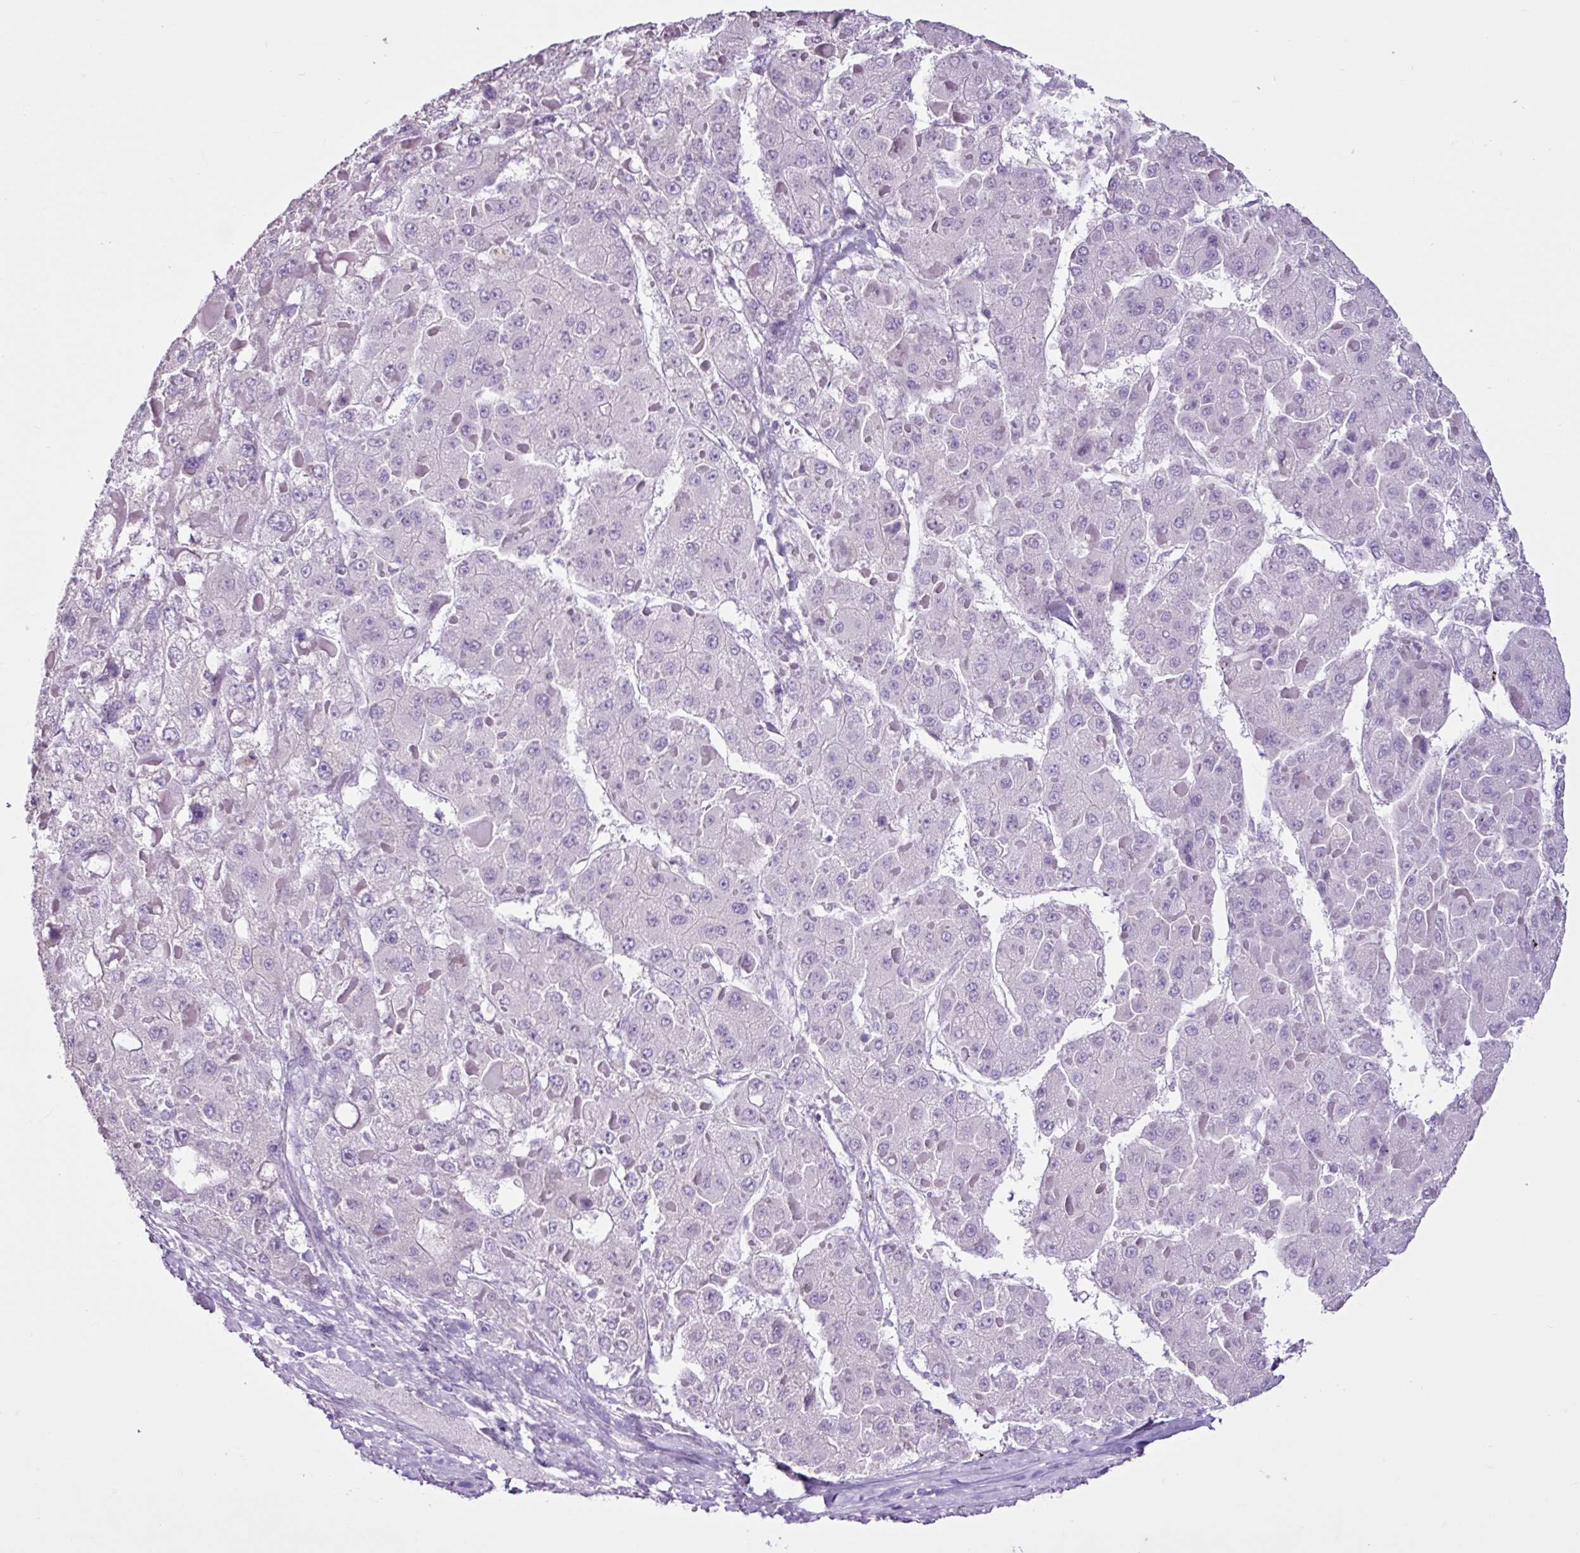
{"staining": {"intensity": "negative", "quantity": "none", "location": "none"}, "tissue": "liver cancer", "cell_type": "Tumor cells", "image_type": "cancer", "snomed": [{"axis": "morphology", "description": "Carcinoma, Hepatocellular, NOS"}, {"axis": "topography", "description": "Liver"}], "caption": "Human liver cancer (hepatocellular carcinoma) stained for a protein using immunohistochemistry shows no staining in tumor cells.", "gene": "PGR", "patient": {"sex": "female", "age": 73}}